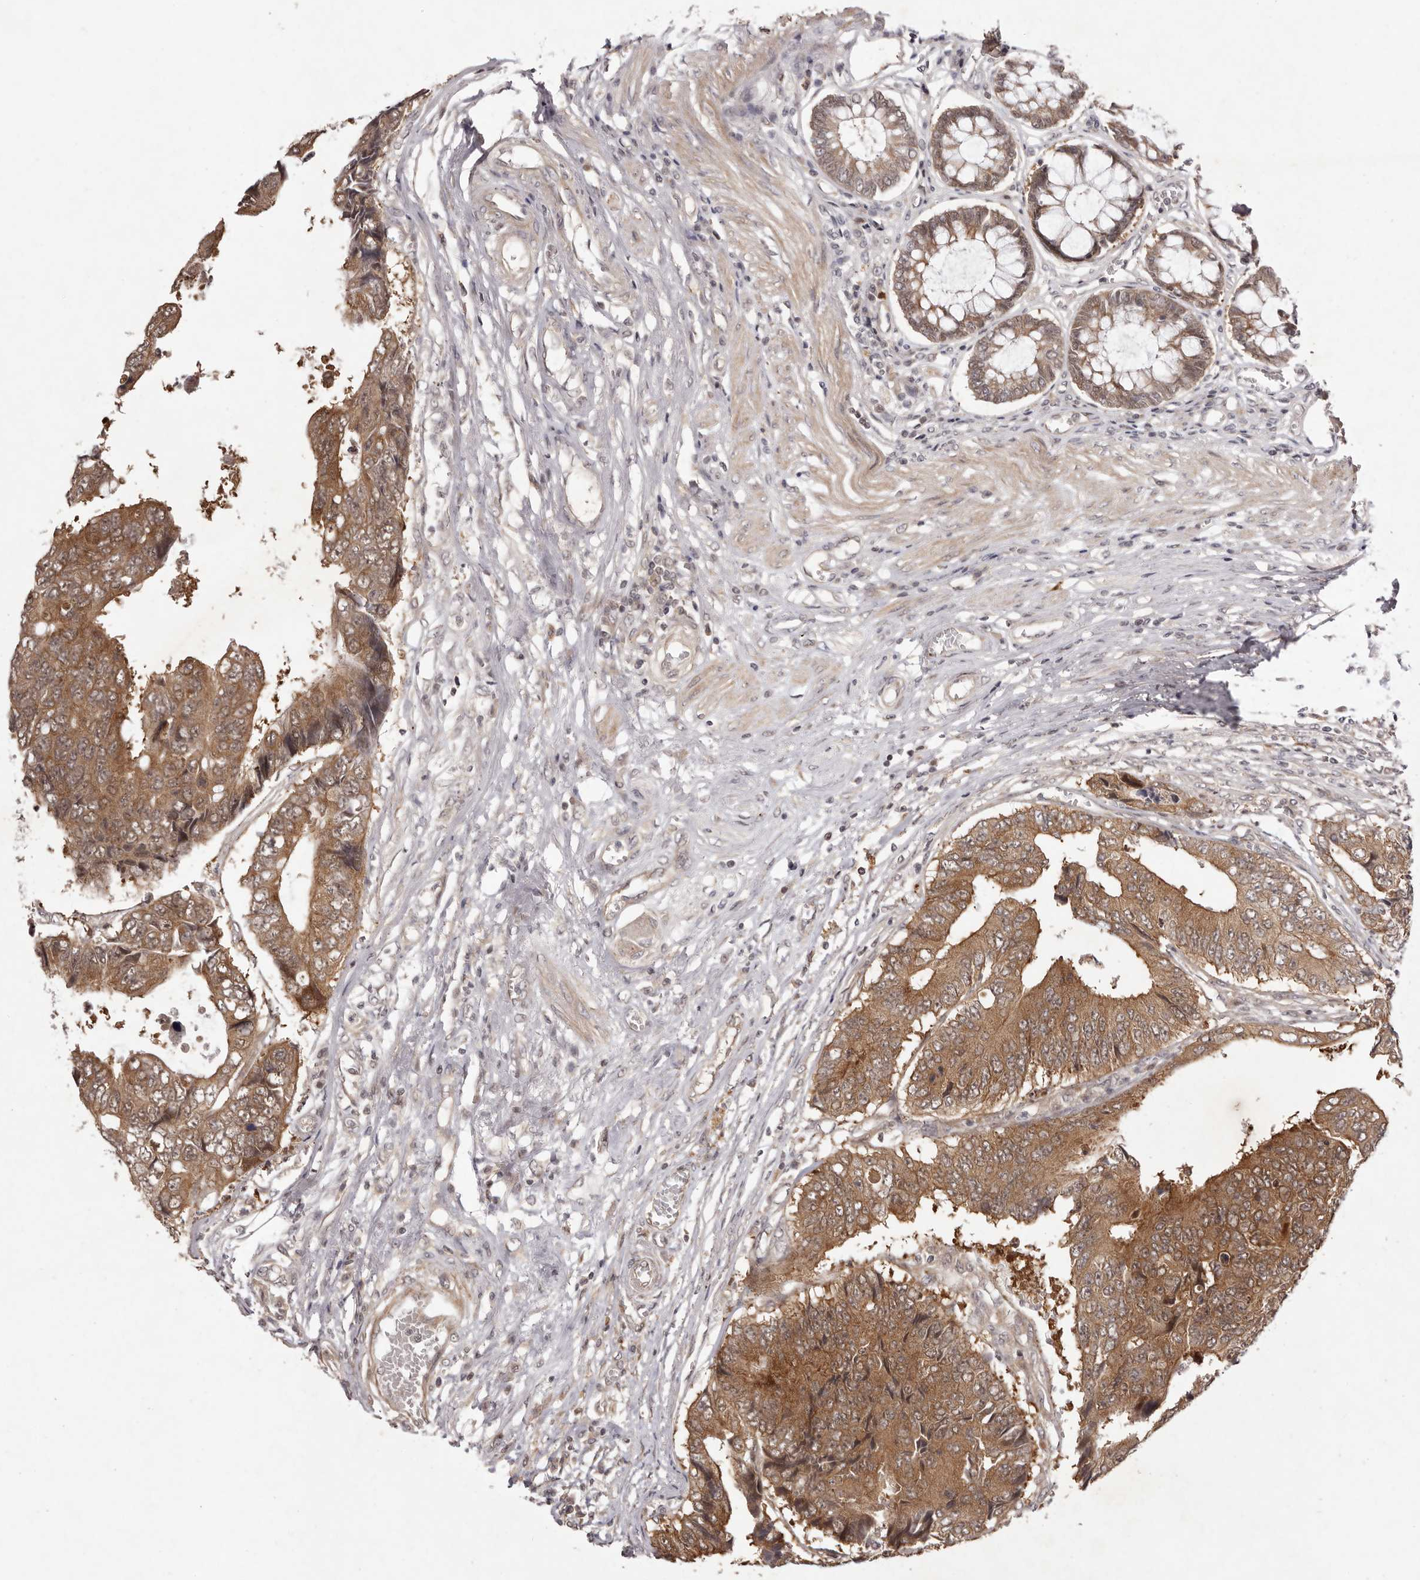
{"staining": {"intensity": "moderate", "quantity": ">75%", "location": "cytoplasmic/membranous"}, "tissue": "colorectal cancer", "cell_type": "Tumor cells", "image_type": "cancer", "snomed": [{"axis": "morphology", "description": "Adenocarcinoma, NOS"}, {"axis": "topography", "description": "Rectum"}], "caption": "Adenocarcinoma (colorectal) stained for a protein (brown) shows moderate cytoplasmic/membranous positive positivity in about >75% of tumor cells.", "gene": "BUD31", "patient": {"sex": "male", "age": 84}}